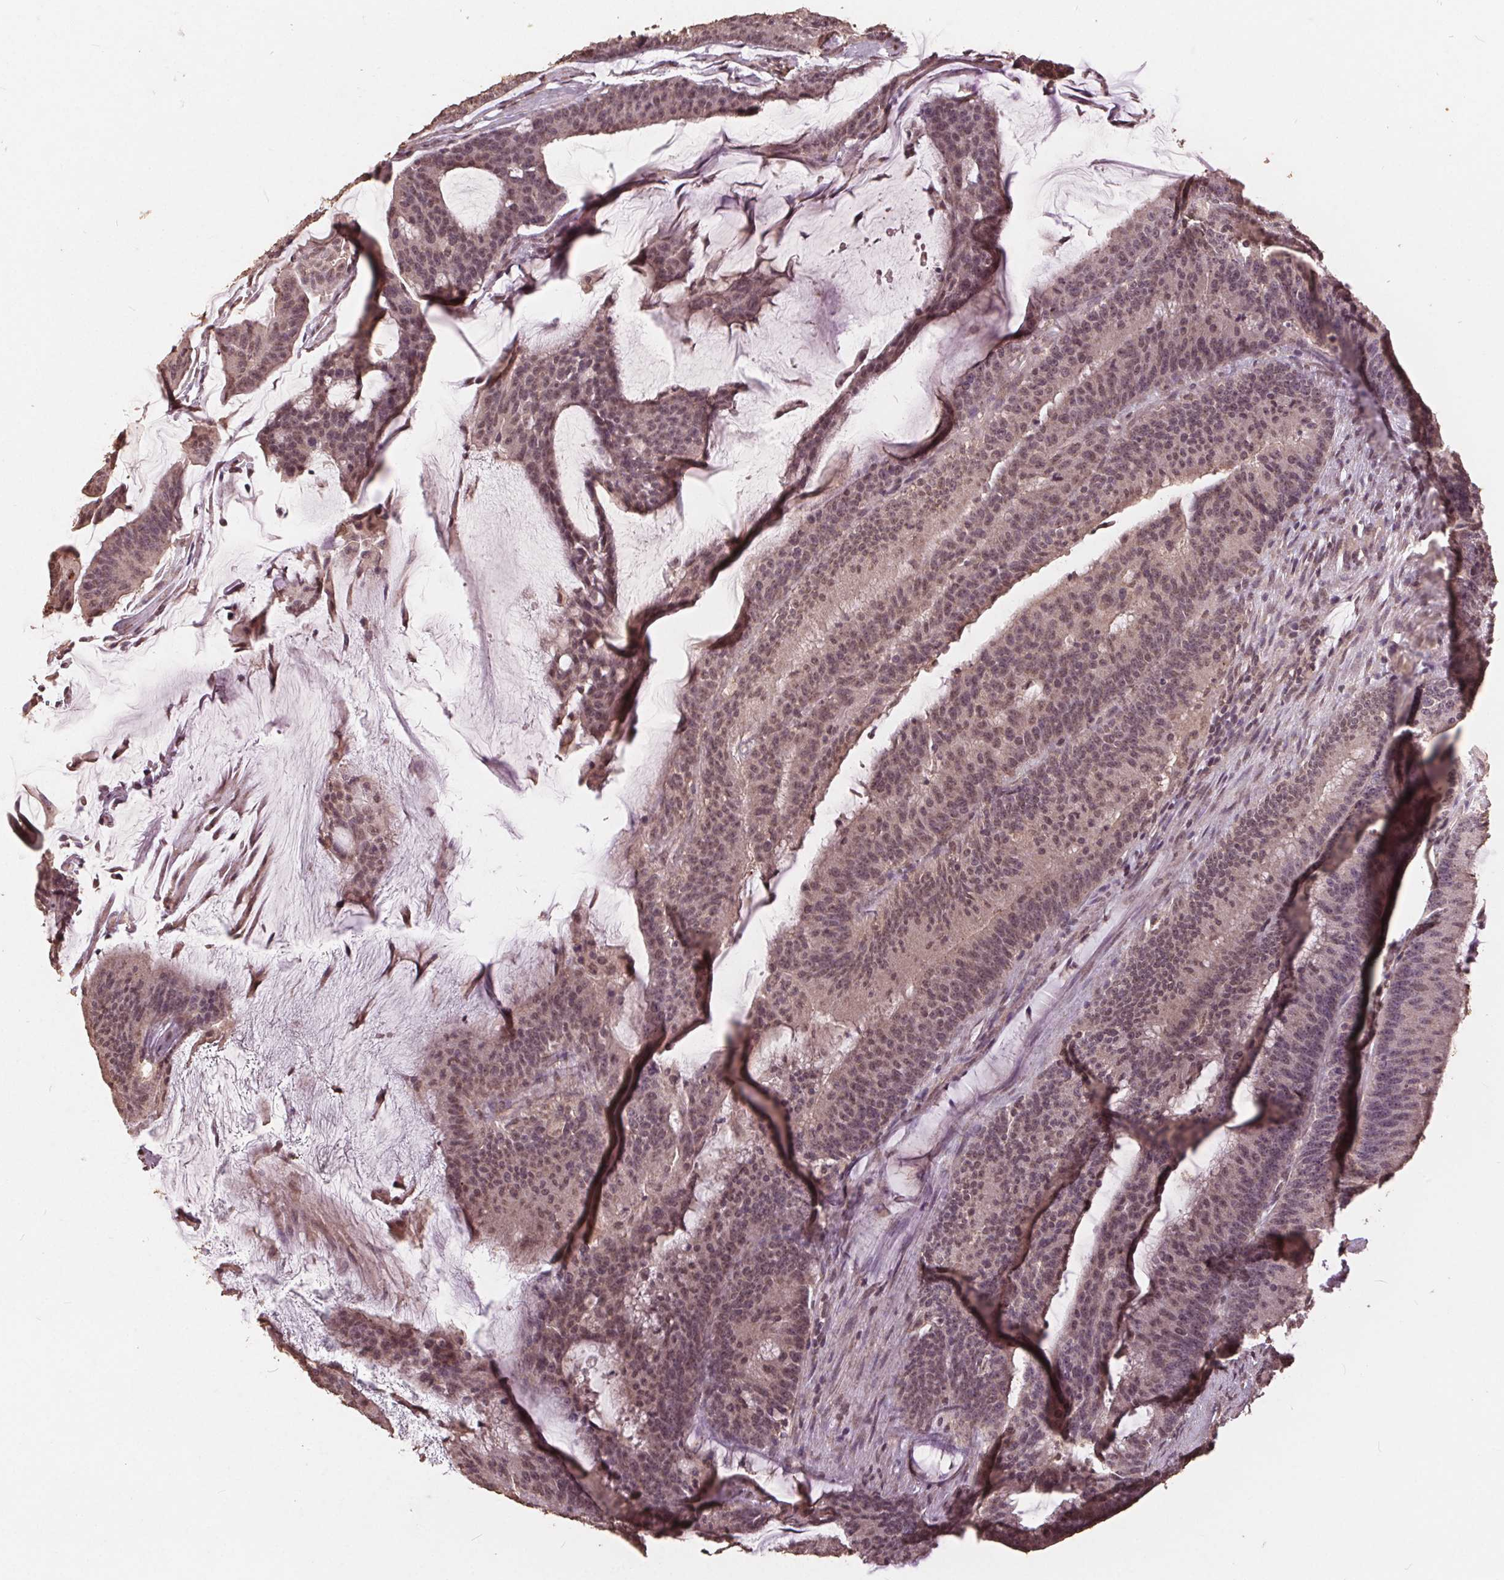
{"staining": {"intensity": "weak", "quantity": "<25%", "location": "nuclear"}, "tissue": "colorectal cancer", "cell_type": "Tumor cells", "image_type": "cancer", "snomed": [{"axis": "morphology", "description": "Adenocarcinoma, NOS"}, {"axis": "topography", "description": "Colon"}], "caption": "Micrograph shows no significant protein positivity in tumor cells of colorectal cancer.", "gene": "DSG3", "patient": {"sex": "female", "age": 78}}